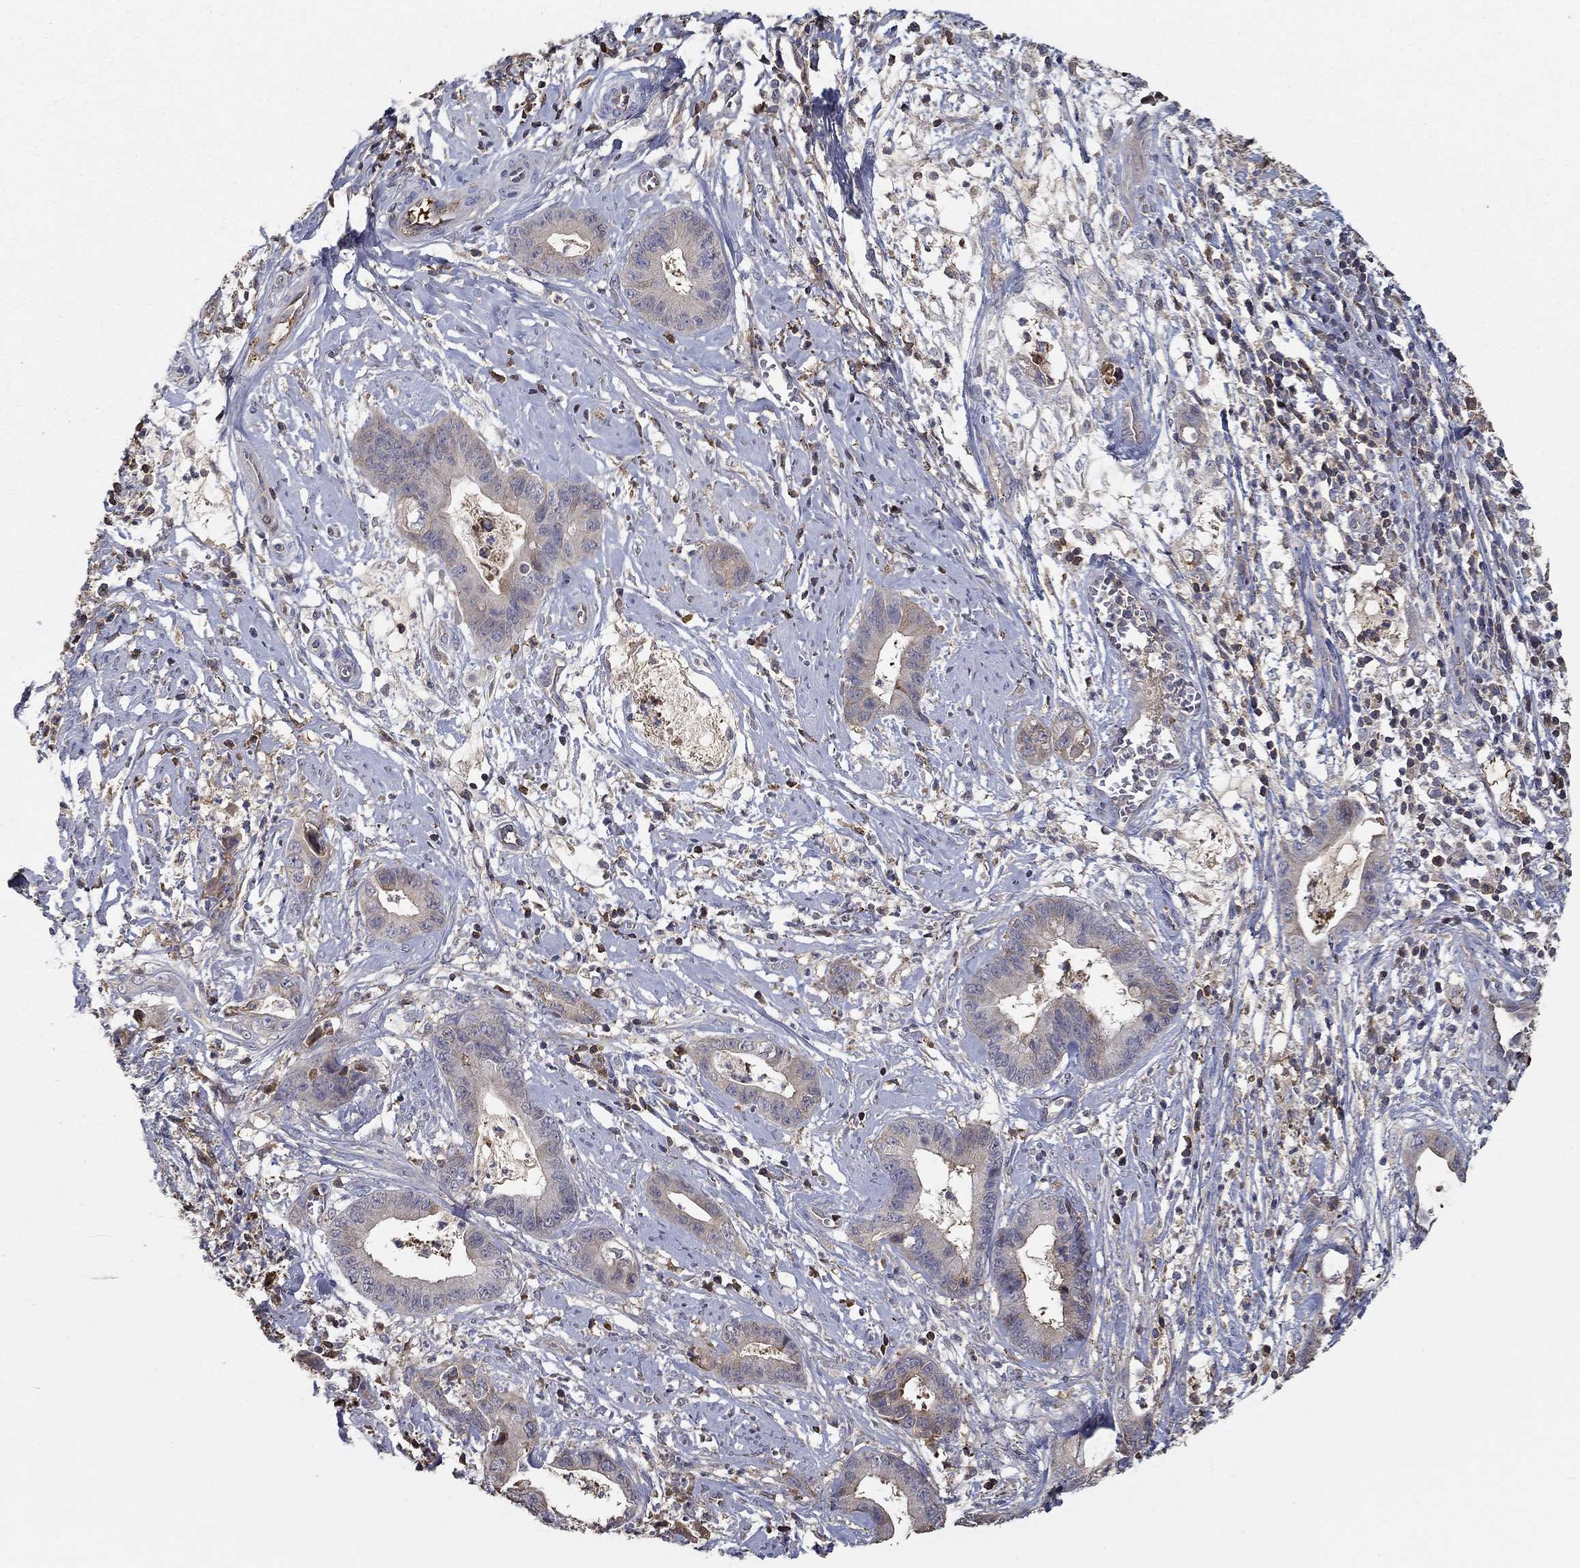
{"staining": {"intensity": "negative", "quantity": "none", "location": "none"}, "tissue": "cervical cancer", "cell_type": "Tumor cells", "image_type": "cancer", "snomed": [{"axis": "morphology", "description": "Adenocarcinoma, NOS"}, {"axis": "topography", "description": "Cervix"}], "caption": "IHC histopathology image of neoplastic tissue: human cervical adenocarcinoma stained with DAB (3,3'-diaminobenzidine) demonstrates no significant protein expression in tumor cells. The staining was performed using DAB to visualize the protein expression in brown, while the nuclei were stained in blue with hematoxylin (Magnification: 20x).", "gene": "IL10", "patient": {"sex": "female", "age": 44}}